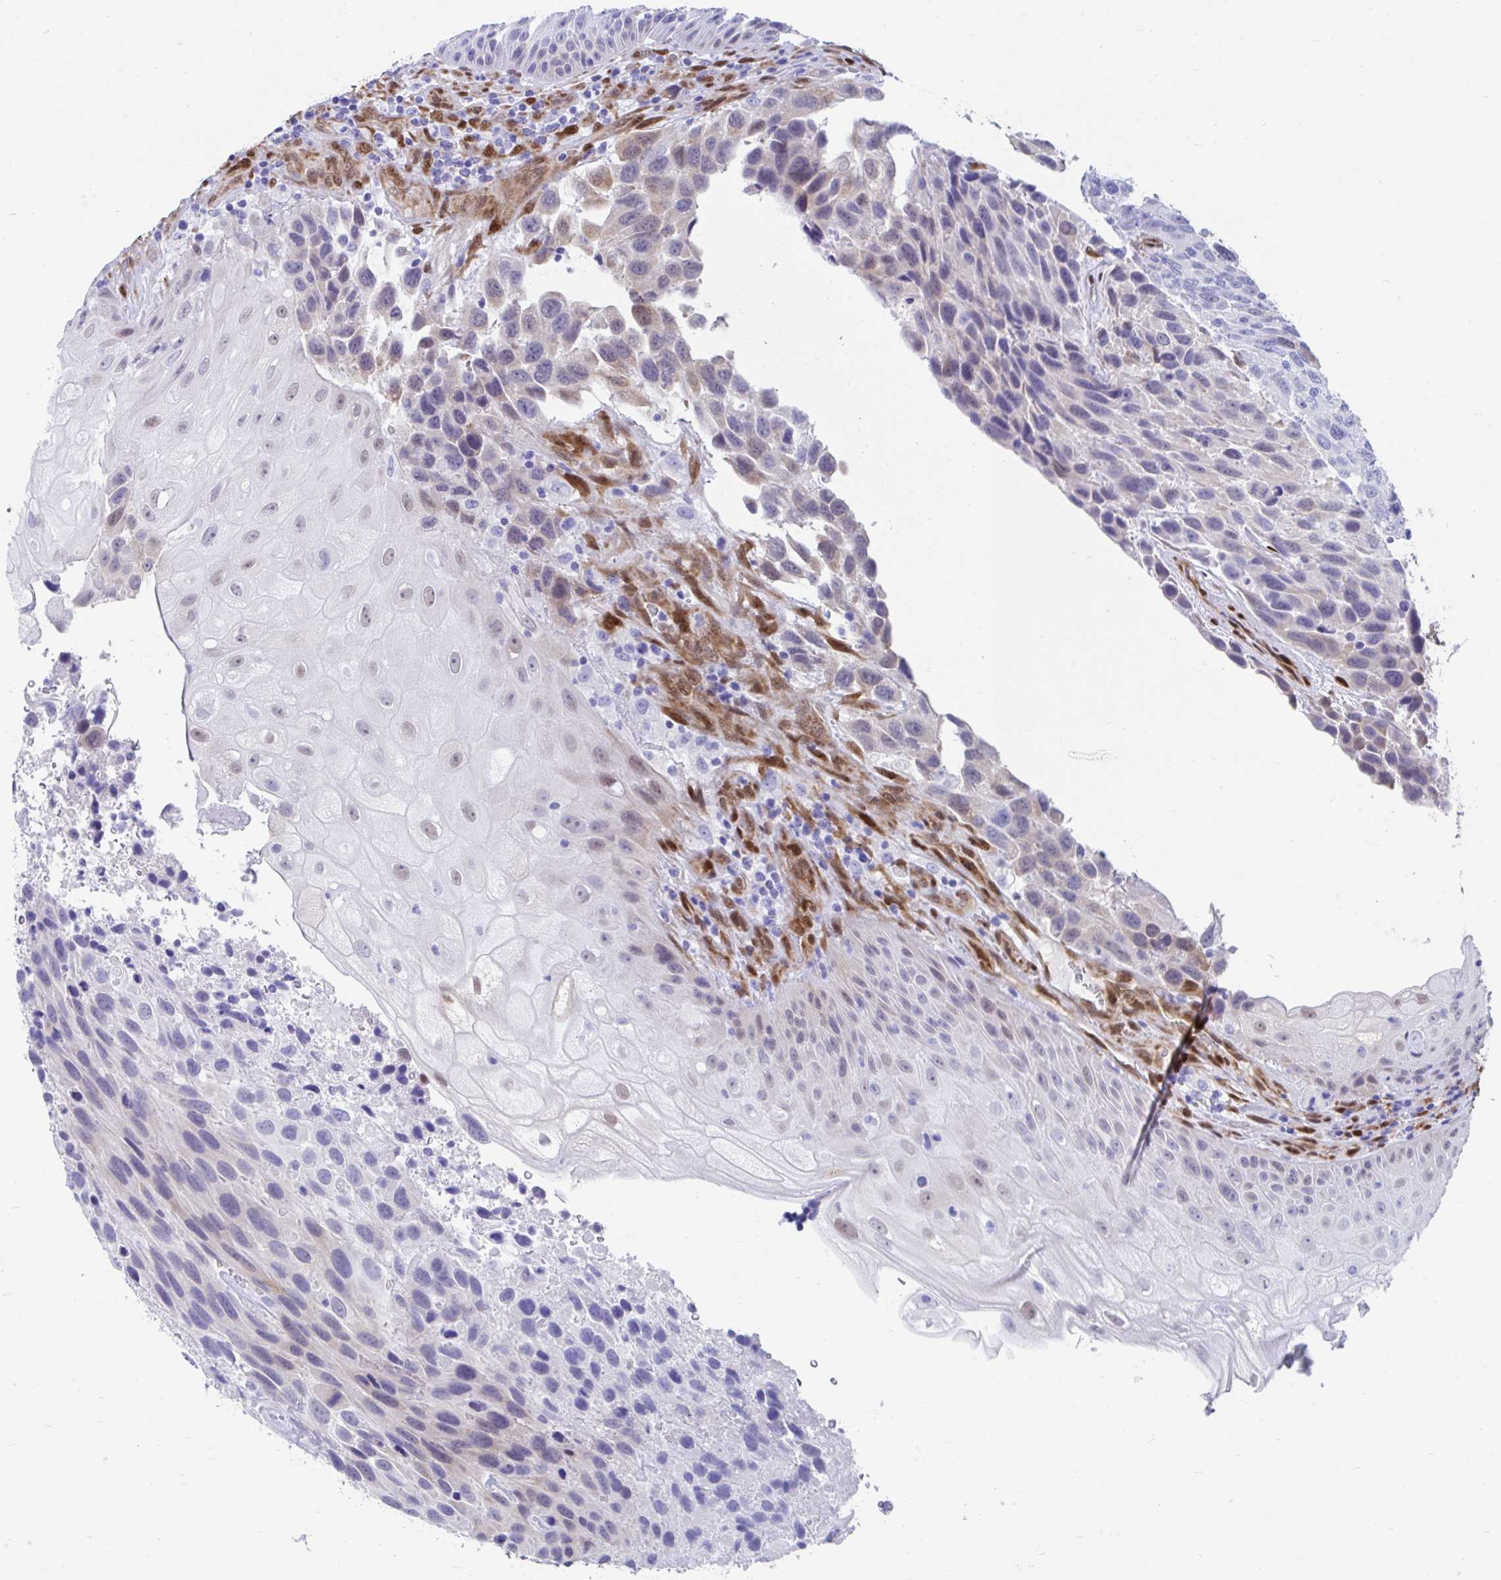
{"staining": {"intensity": "moderate", "quantity": "<25%", "location": "nuclear"}, "tissue": "urothelial cancer", "cell_type": "Tumor cells", "image_type": "cancer", "snomed": [{"axis": "morphology", "description": "Urothelial carcinoma, High grade"}, {"axis": "topography", "description": "Urinary bladder"}], "caption": "IHC micrograph of neoplastic tissue: urothelial cancer stained using immunohistochemistry displays low levels of moderate protein expression localized specifically in the nuclear of tumor cells, appearing as a nuclear brown color.", "gene": "RBPMS", "patient": {"sex": "female", "age": 70}}